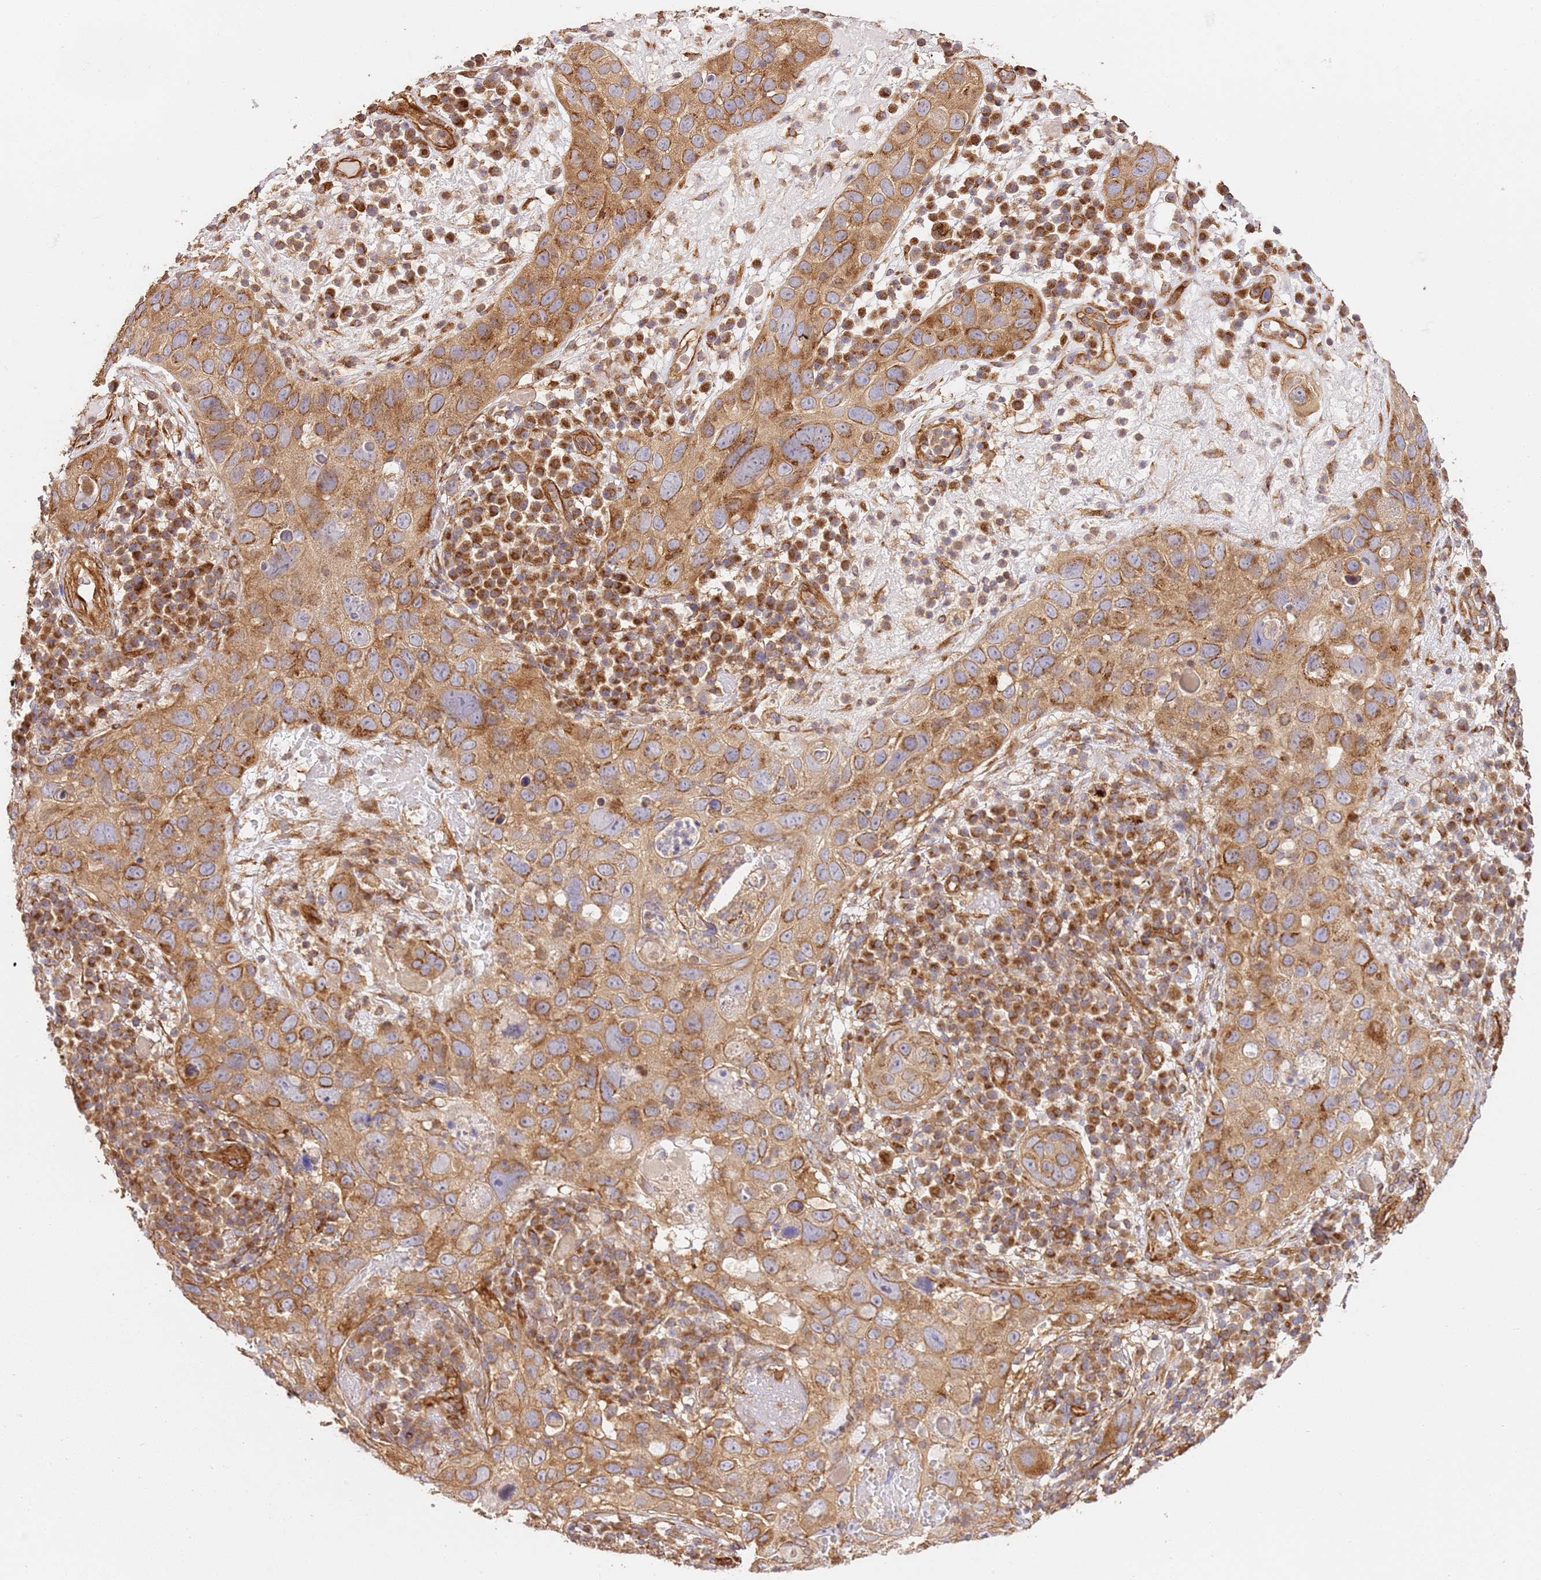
{"staining": {"intensity": "moderate", "quantity": ">75%", "location": "cytoplasmic/membranous"}, "tissue": "skin cancer", "cell_type": "Tumor cells", "image_type": "cancer", "snomed": [{"axis": "morphology", "description": "Squamous cell carcinoma in situ, NOS"}, {"axis": "morphology", "description": "Squamous cell carcinoma, NOS"}, {"axis": "topography", "description": "Skin"}], "caption": "Protein expression analysis of skin squamous cell carcinoma in situ displays moderate cytoplasmic/membranous expression in approximately >75% of tumor cells.", "gene": "ZBTB39", "patient": {"sex": "male", "age": 93}}